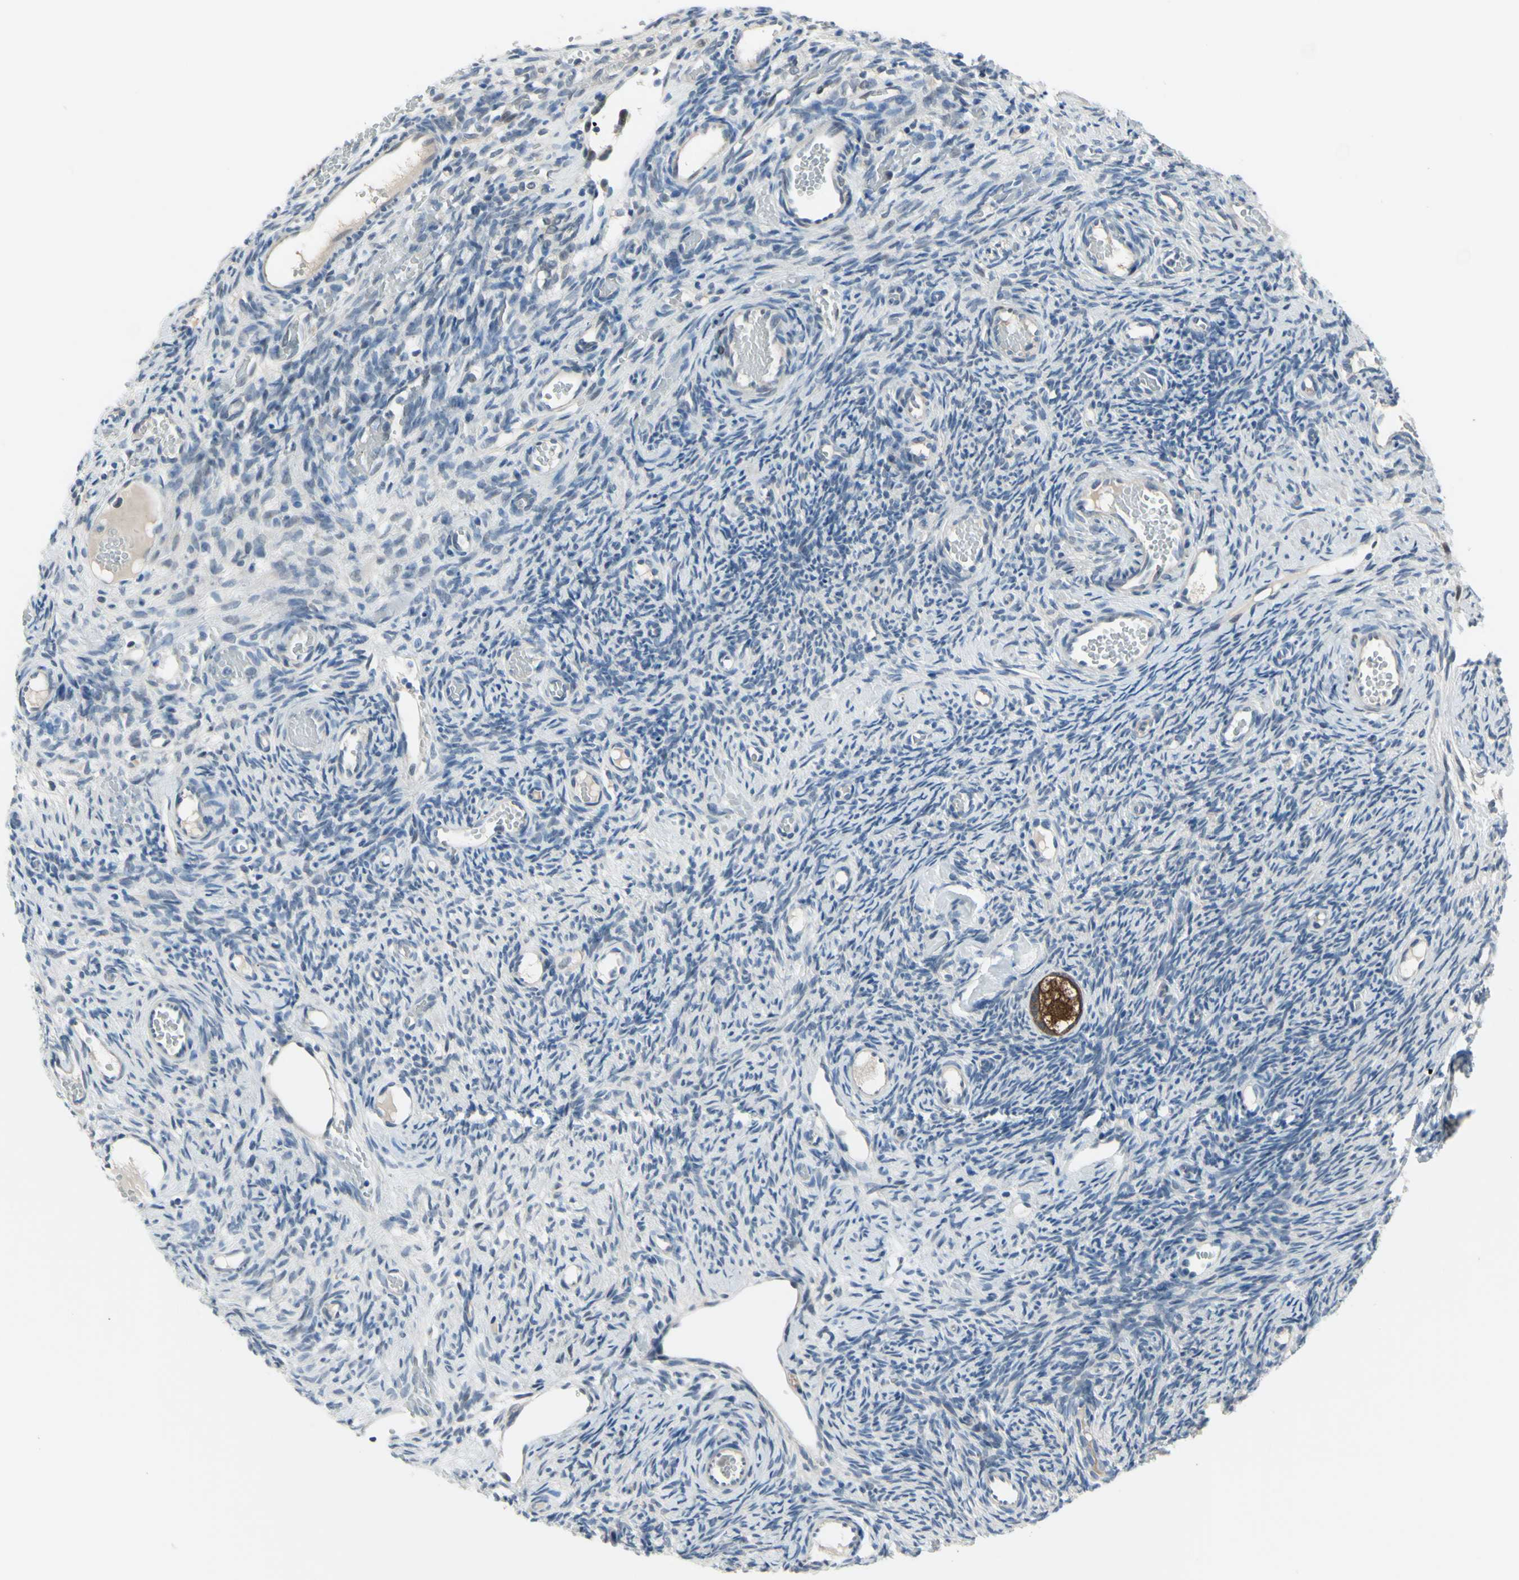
{"staining": {"intensity": "strong", "quantity": ">75%", "location": "nuclear"}, "tissue": "ovary", "cell_type": "Follicle cells", "image_type": "normal", "snomed": [{"axis": "morphology", "description": "Normal tissue, NOS"}, {"axis": "topography", "description": "Ovary"}], "caption": "Immunohistochemical staining of unremarkable human ovary displays >75% levels of strong nuclear protein expression in about >75% of follicle cells. The staining was performed using DAB (3,3'-diaminobenzidine) to visualize the protein expression in brown, while the nuclei were stained in blue with hematoxylin (Magnification: 20x).", "gene": "HSPA4", "patient": {"sex": "female", "age": 35}}